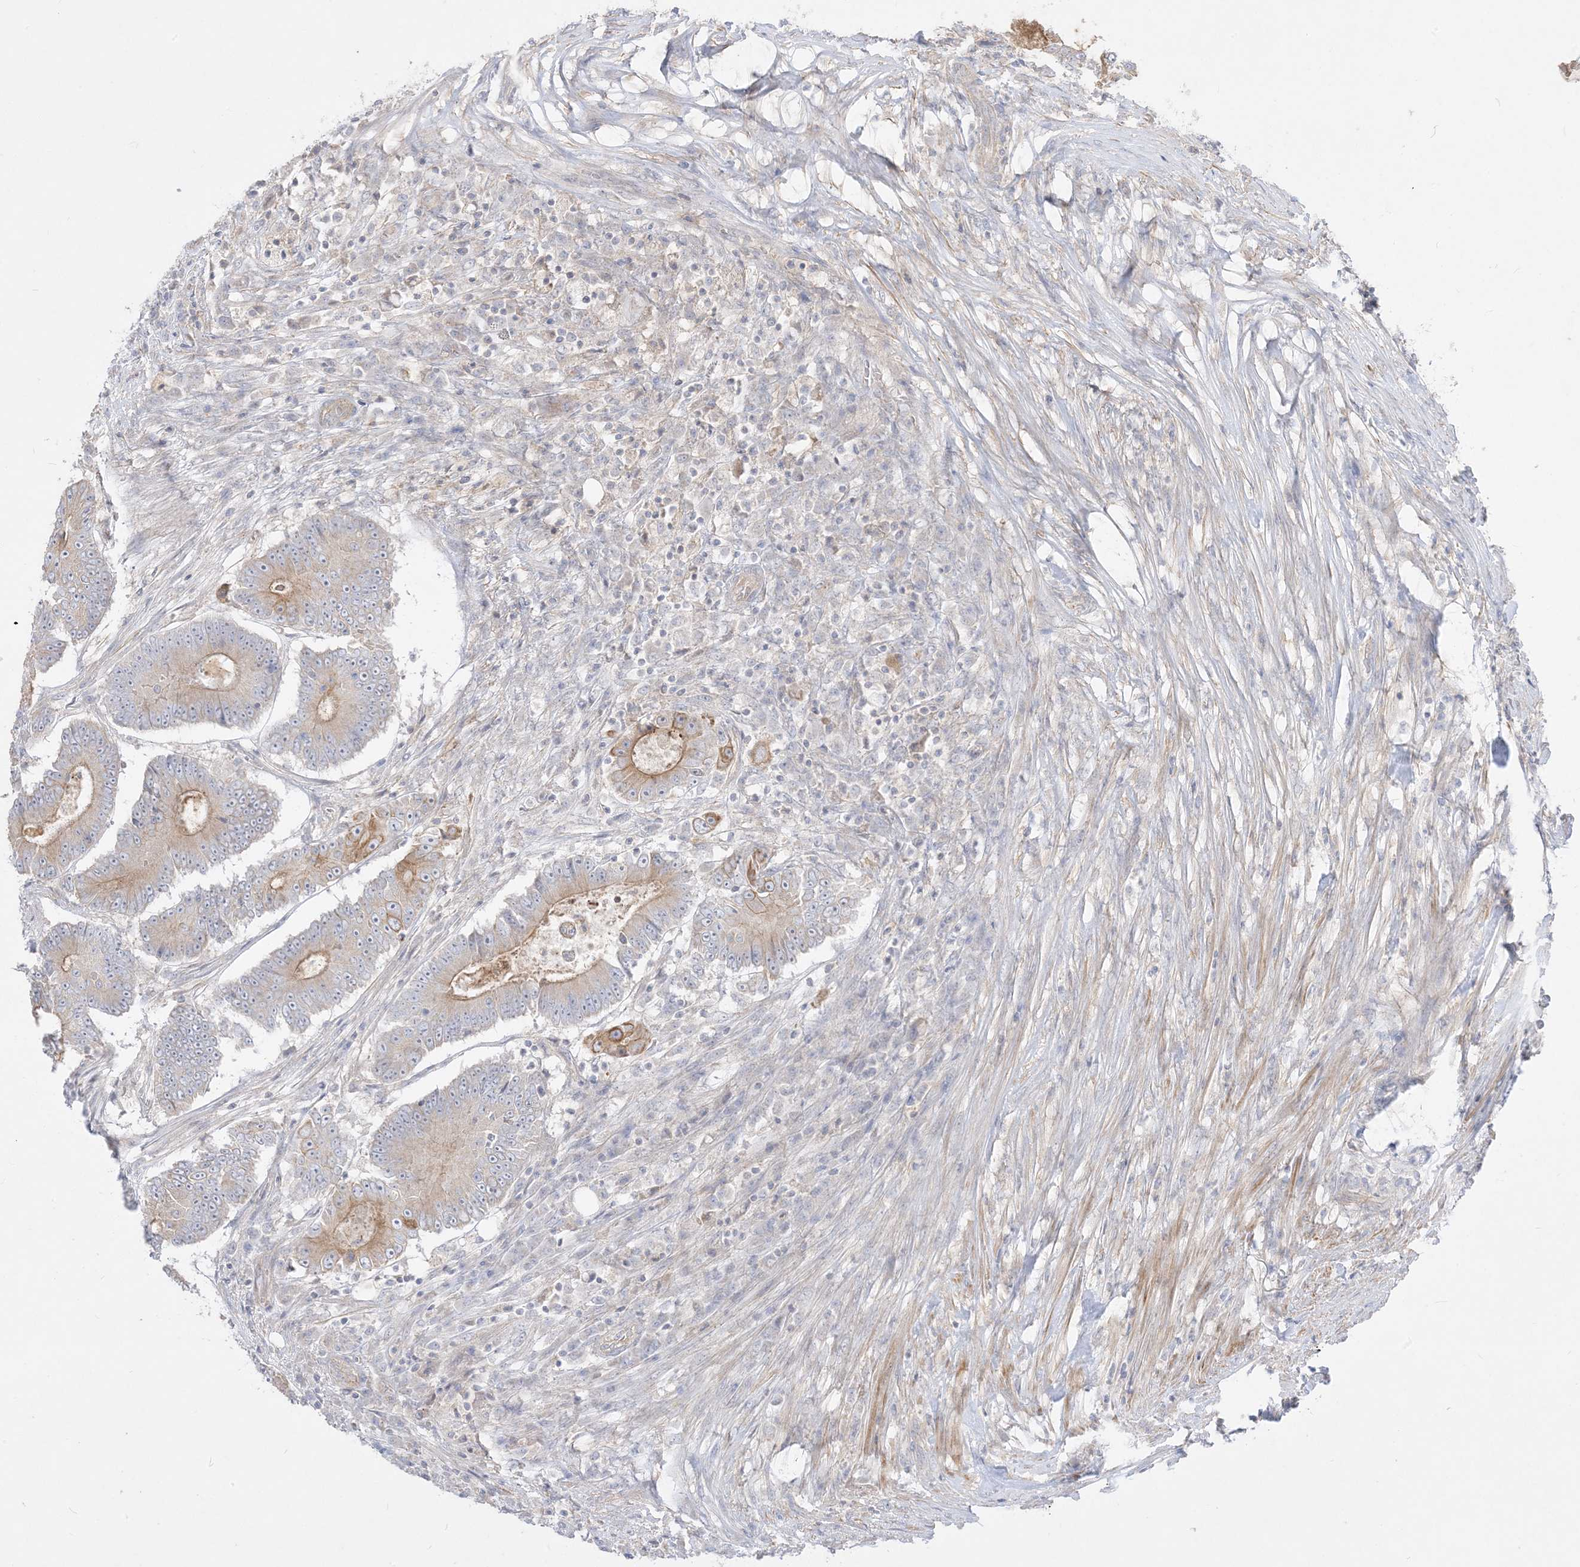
{"staining": {"intensity": "moderate", "quantity": "25%-75%", "location": "cytoplasmic/membranous"}, "tissue": "colorectal cancer", "cell_type": "Tumor cells", "image_type": "cancer", "snomed": [{"axis": "morphology", "description": "Adenocarcinoma, NOS"}, {"axis": "topography", "description": "Colon"}], "caption": "Colorectal cancer stained for a protein (brown) demonstrates moderate cytoplasmic/membranous positive positivity in approximately 25%-75% of tumor cells.", "gene": "ARHGEF9", "patient": {"sex": "male", "age": 83}}